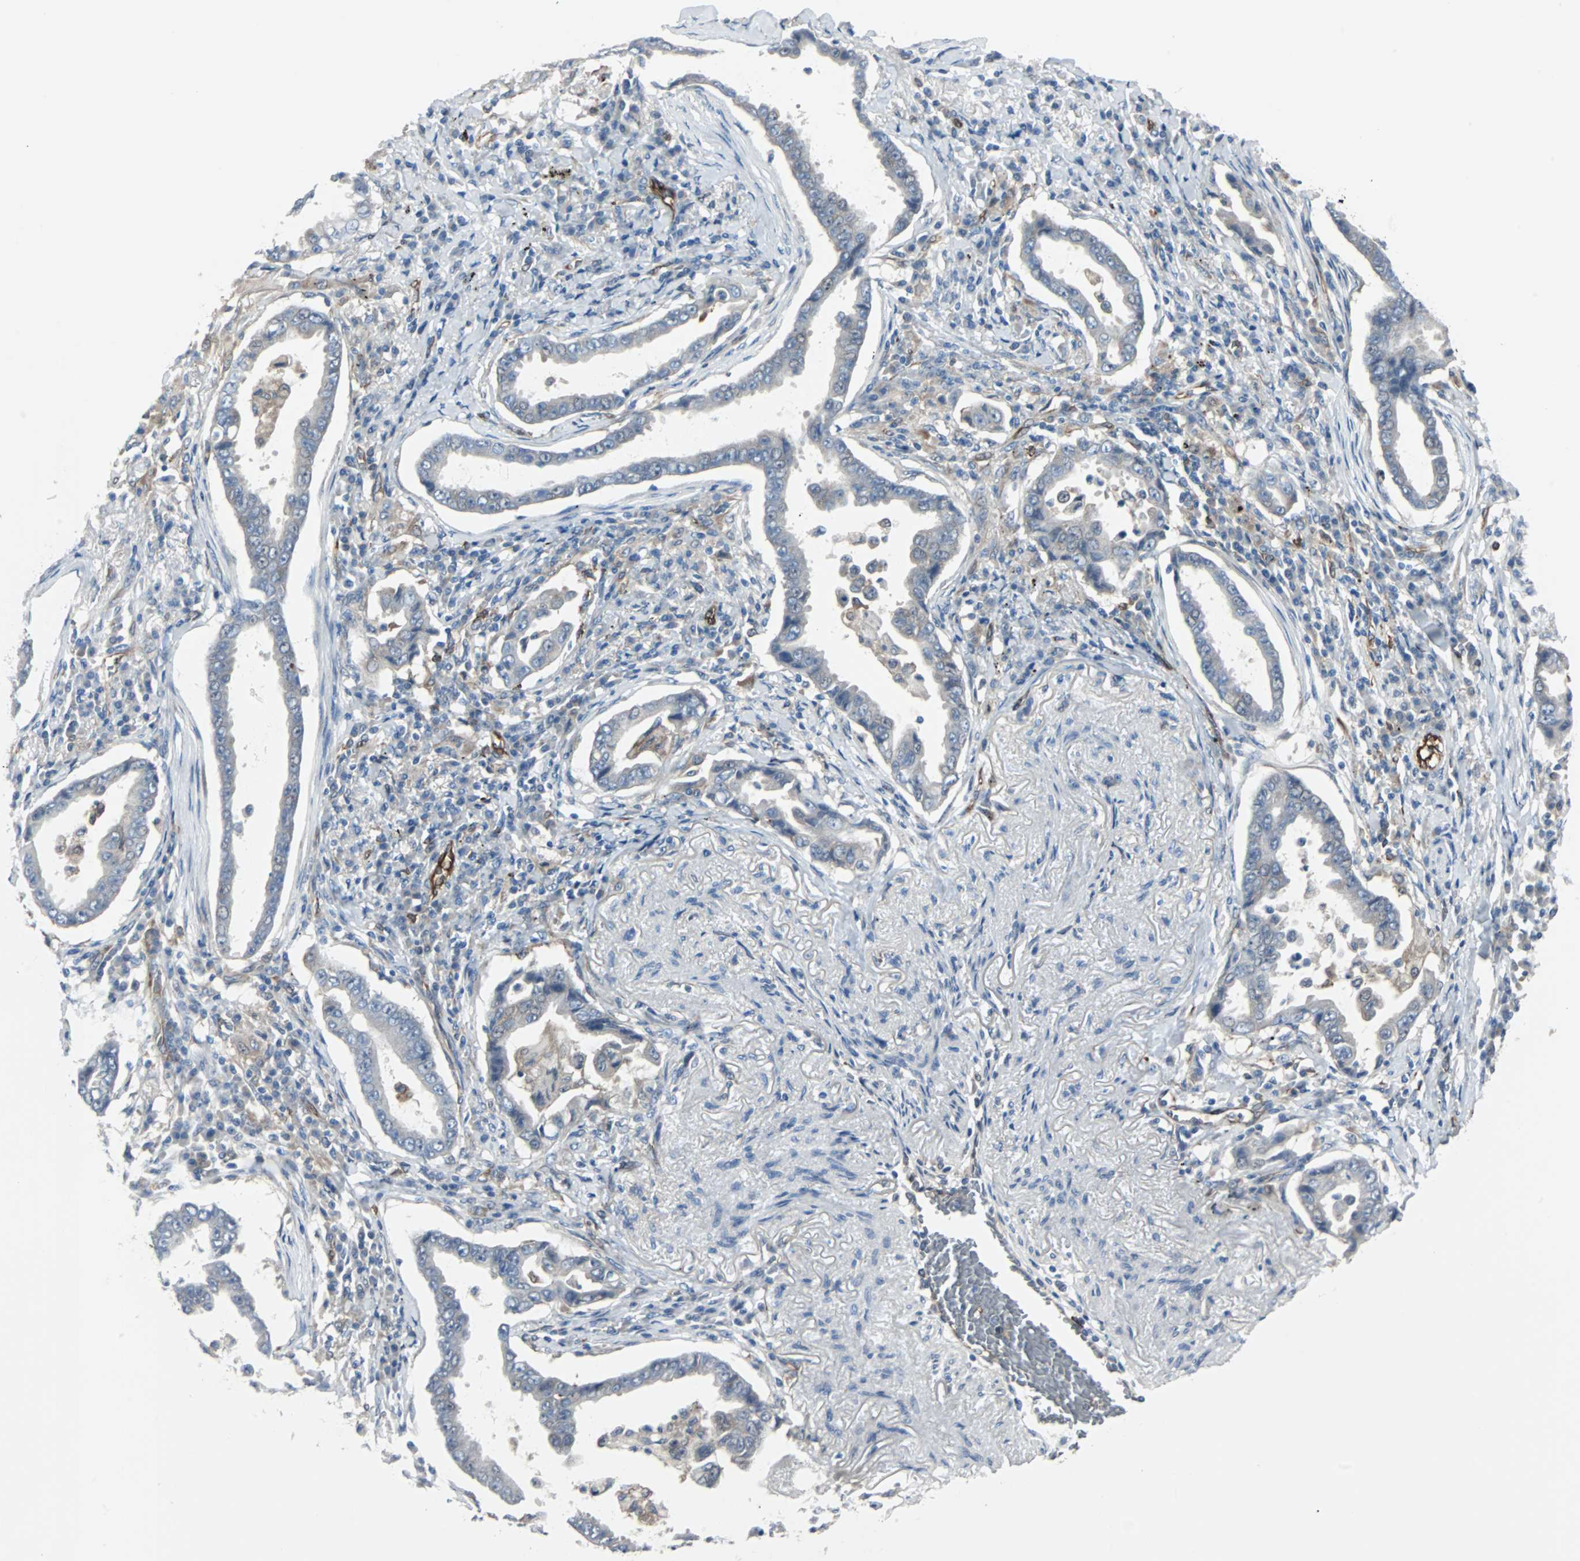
{"staining": {"intensity": "weak", "quantity": "25%-75%", "location": "cytoplasmic/membranous"}, "tissue": "lung cancer", "cell_type": "Tumor cells", "image_type": "cancer", "snomed": [{"axis": "morphology", "description": "Normal tissue, NOS"}, {"axis": "morphology", "description": "Inflammation, NOS"}, {"axis": "morphology", "description": "Adenocarcinoma, NOS"}, {"axis": "topography", "description": "Lung"}], "caption": "Weak cytoplasmic/membranous staining for a protein is identified in approximately 25%-75% of tumor cells of lung cancer (adenocarcinoma) using immunohistochemistry (IHC).", "gene": "SWAP70", "patient": {"sex": "female", "age": 64}}